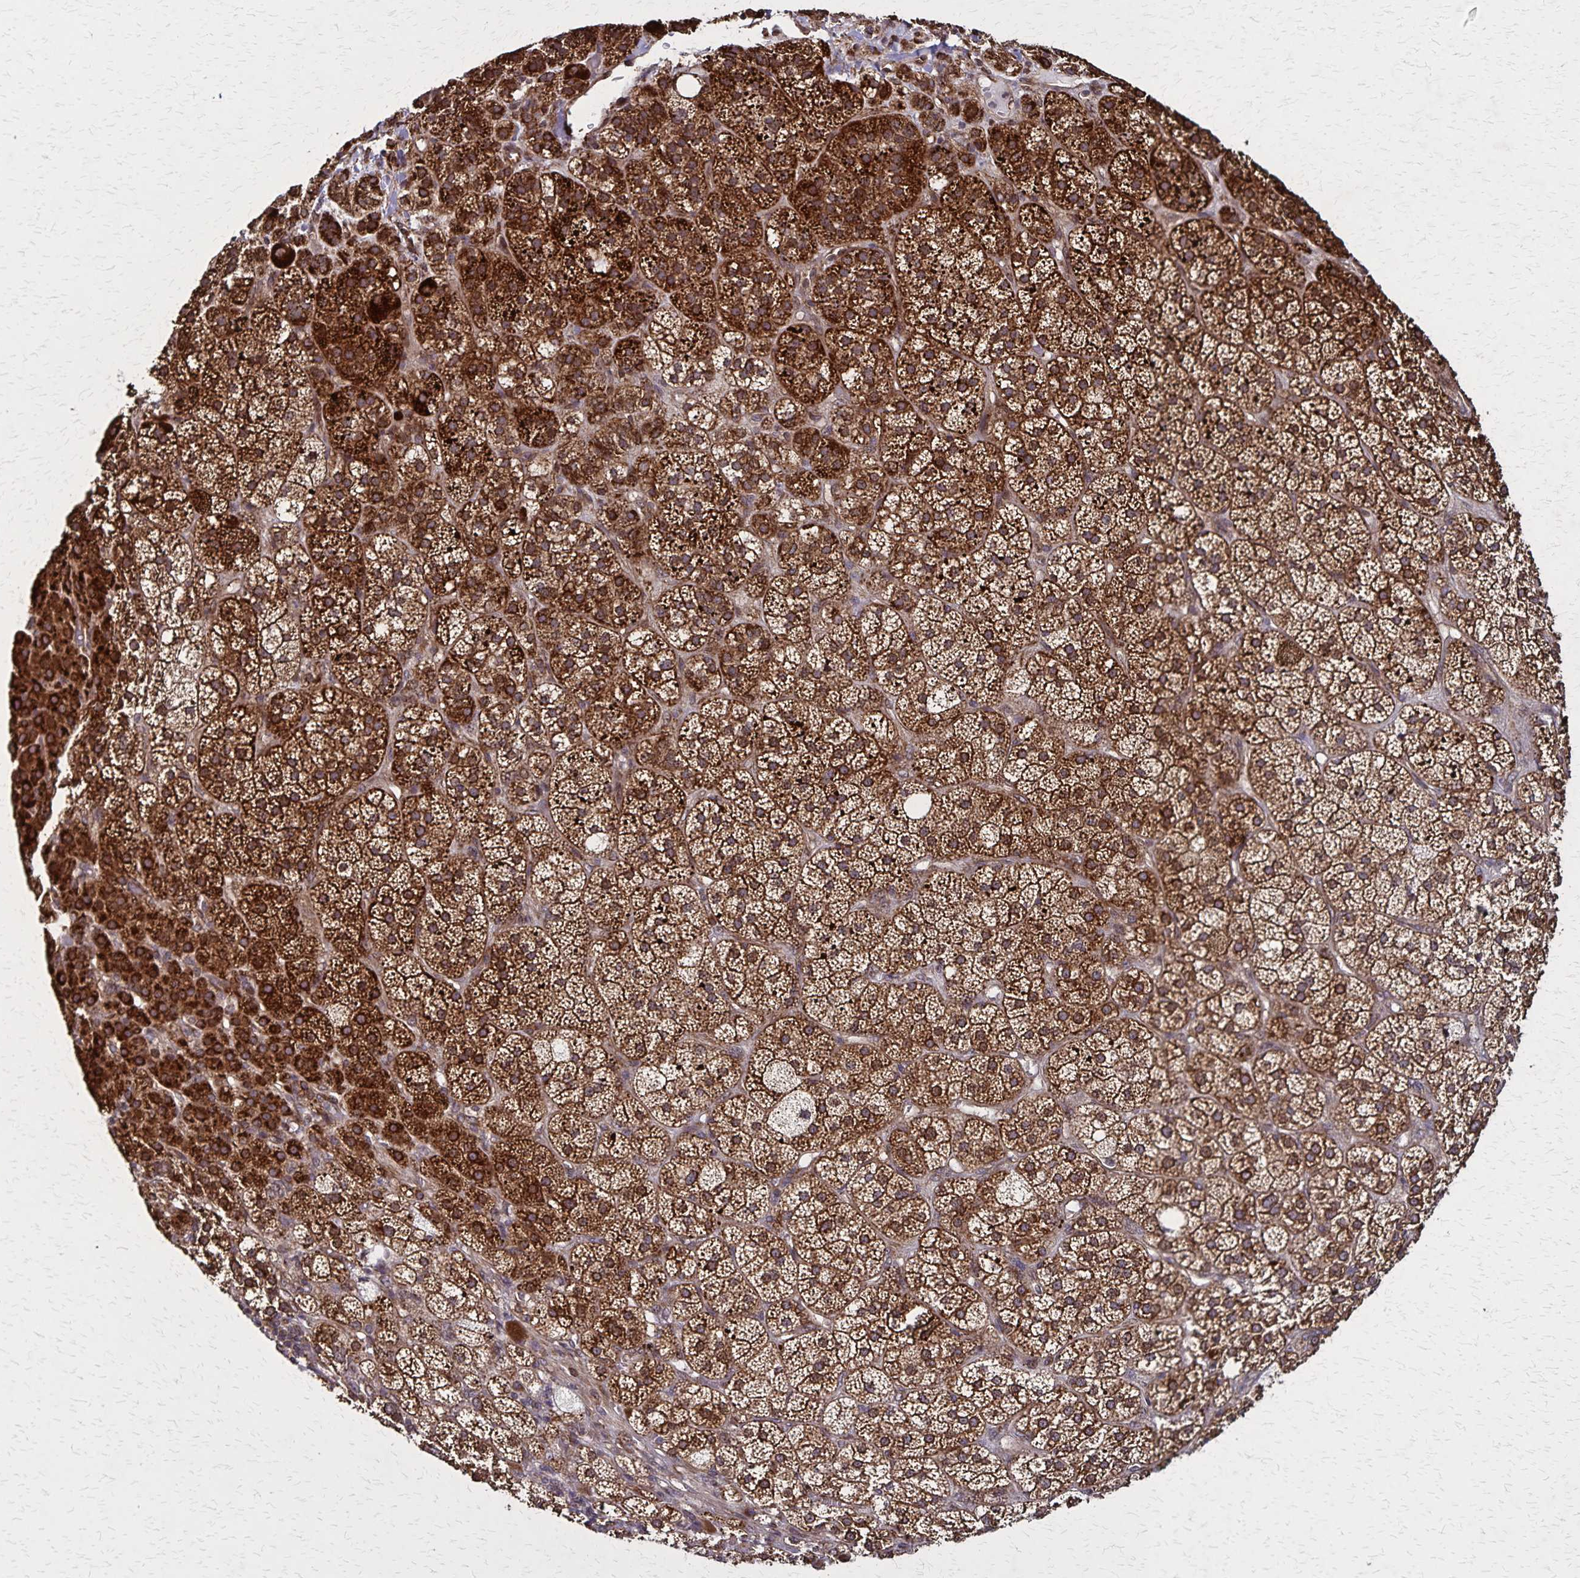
{"staining": {"intensity": "strong", "quantity": ">75%", "location": "cytoplasmic/membranous"}, "tissue": "adrenal gland", "cell_type": "Glandular cells", "image_type": "normal", "snomed": [{"axis": "morphology", "description": "Normal tissue, NOS"}, {"axis": "topography", "description": "Adrenal gland"}], "caption": "Immunohistochemical staining of unremarkable adrenal gland exhibits >75% levels of strong cytoplasmic/membranous protein expression in approximately >75% of glandular cells.", "gene": "NFS1", "patient": {"sex": "female", "age": 60}}